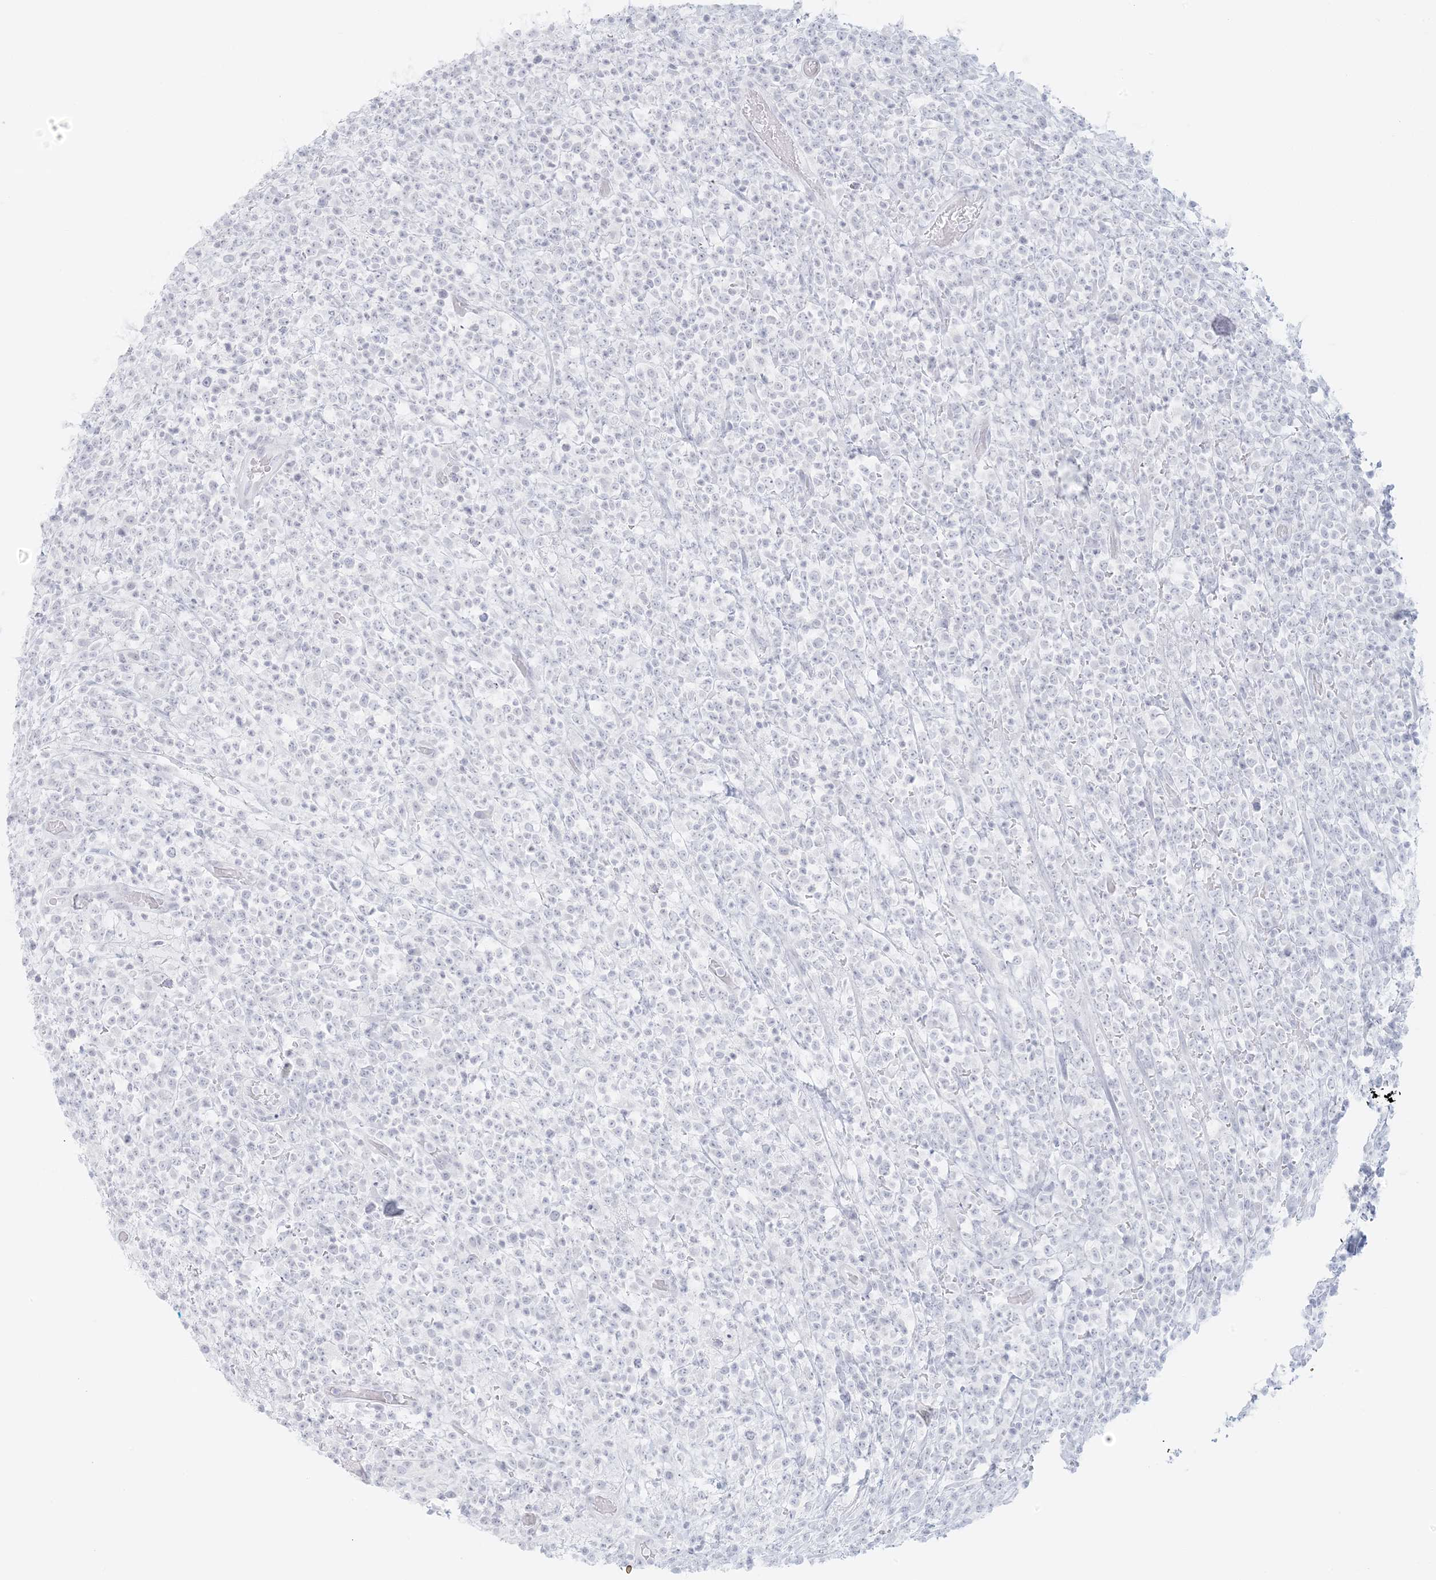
{"staining": {"intensity": "negative", "quantity": "none", "location": "none"}, "tissue": "lymphoma", "cell_type": "Tumor cells", "image_type": "cancer", "snomed": [{"axis": "morphology", "description": "Malignant lymphoma, non-Hodgkin's type, High grade"}, {"axis": "topography", "description": "Colon"}], "caption": "There is no significant staining in tumor cells of lymphoma.", "gene": "LIPT1", "patient": {"sex": "female", "age": 53}}